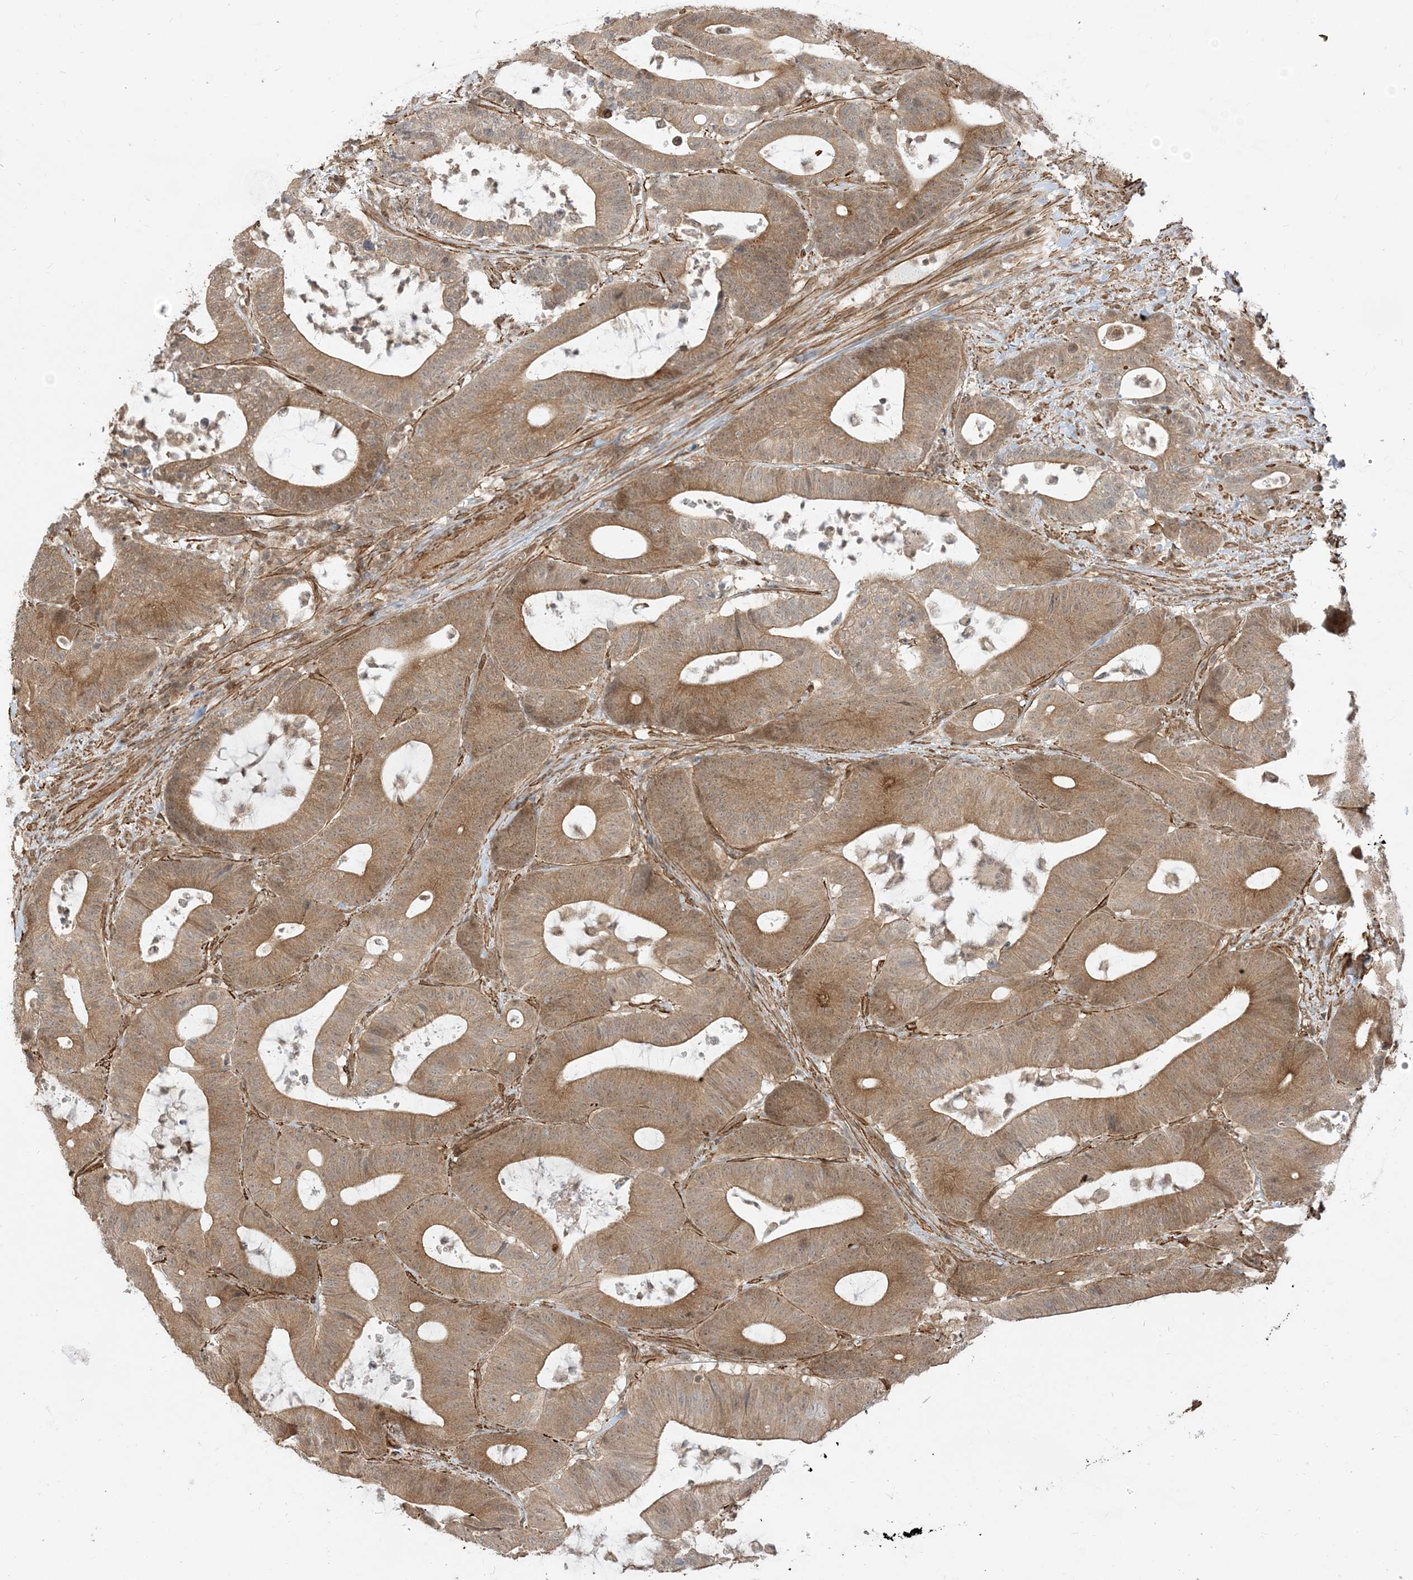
{"staining": {"intensity": "moderate", "quantity": ">75%", "location": "cytoplasmic/membranous"}, "tissue": "colorectal cancer", "cell_type": "Tumor cells", "image_type": "cancer", "snomed": [{"axis": "morphology", "description": "Adenocarcinoma, NOS"}, {"axis": "topography", "description": "Colon"}], "caption": "Tumor cells display moderate cytoplasmic/membranous staining in approximately >75% of cells in colorectal adenocarcinoma. (DAB IHC with brightfield microscopy, high magnification).", "gene": "TBCC", "patient": {"sex": "female", "age": 84}}